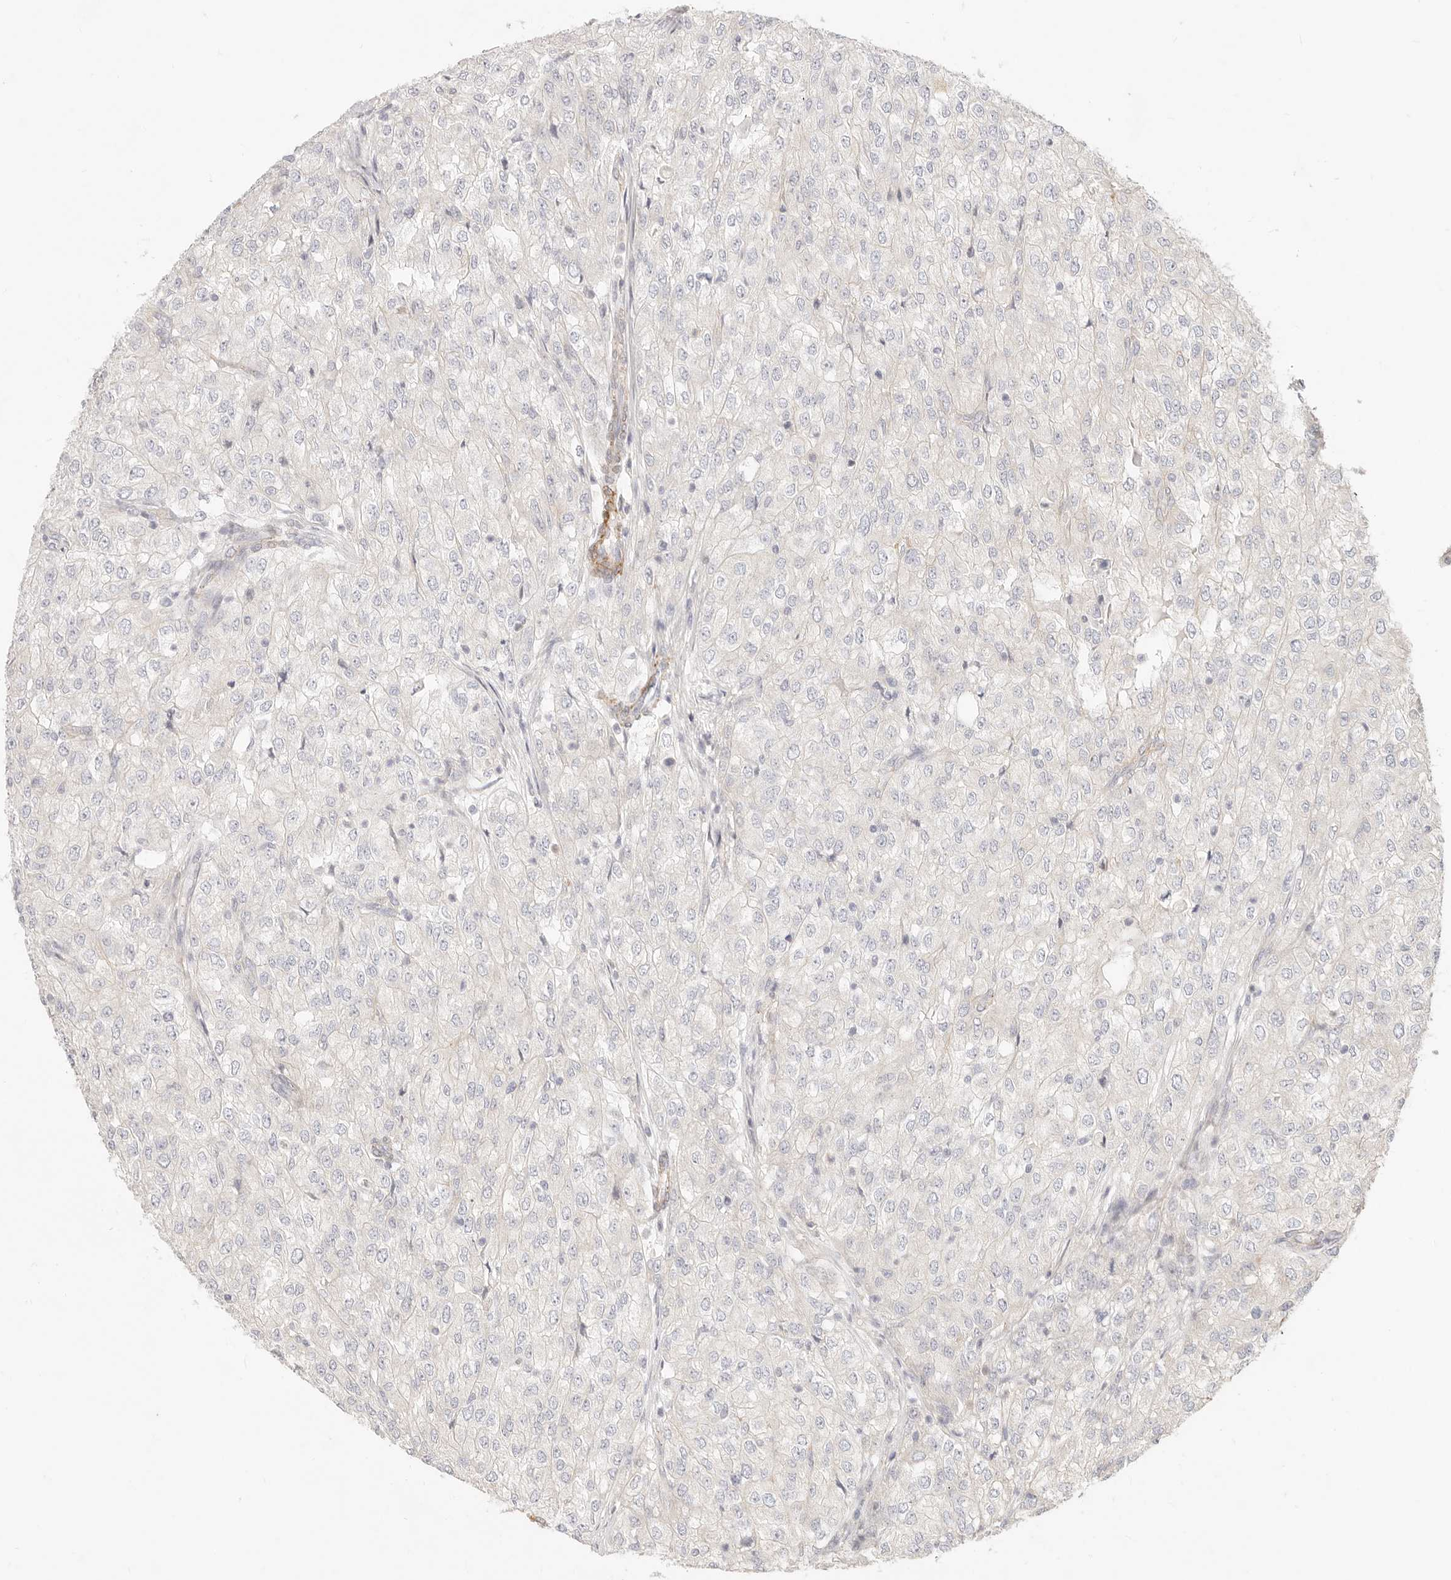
{"staining": {"intensity": "negative", "quantity": "none", "location": "none"}, "tissue": "renal cancer", "cell_type": "Tumor cells", "image_type": "cancer", "snomed": [{"axis": "morphology", "description": "Adenocarcinoma, NOS"}, {"axis": "topography", "description": "Kidney"}], "caption": "High magnification brightfield microscopy of renal cancer (adenocarcinoma) stained with DAB (3,3'-diaminobenzidine) (brown) and counterstained with hematoxylin (blue): tumor cells show no significant positivity.", "gene": "UBXN10", "patient": {"sex": "female", "age": 54}}